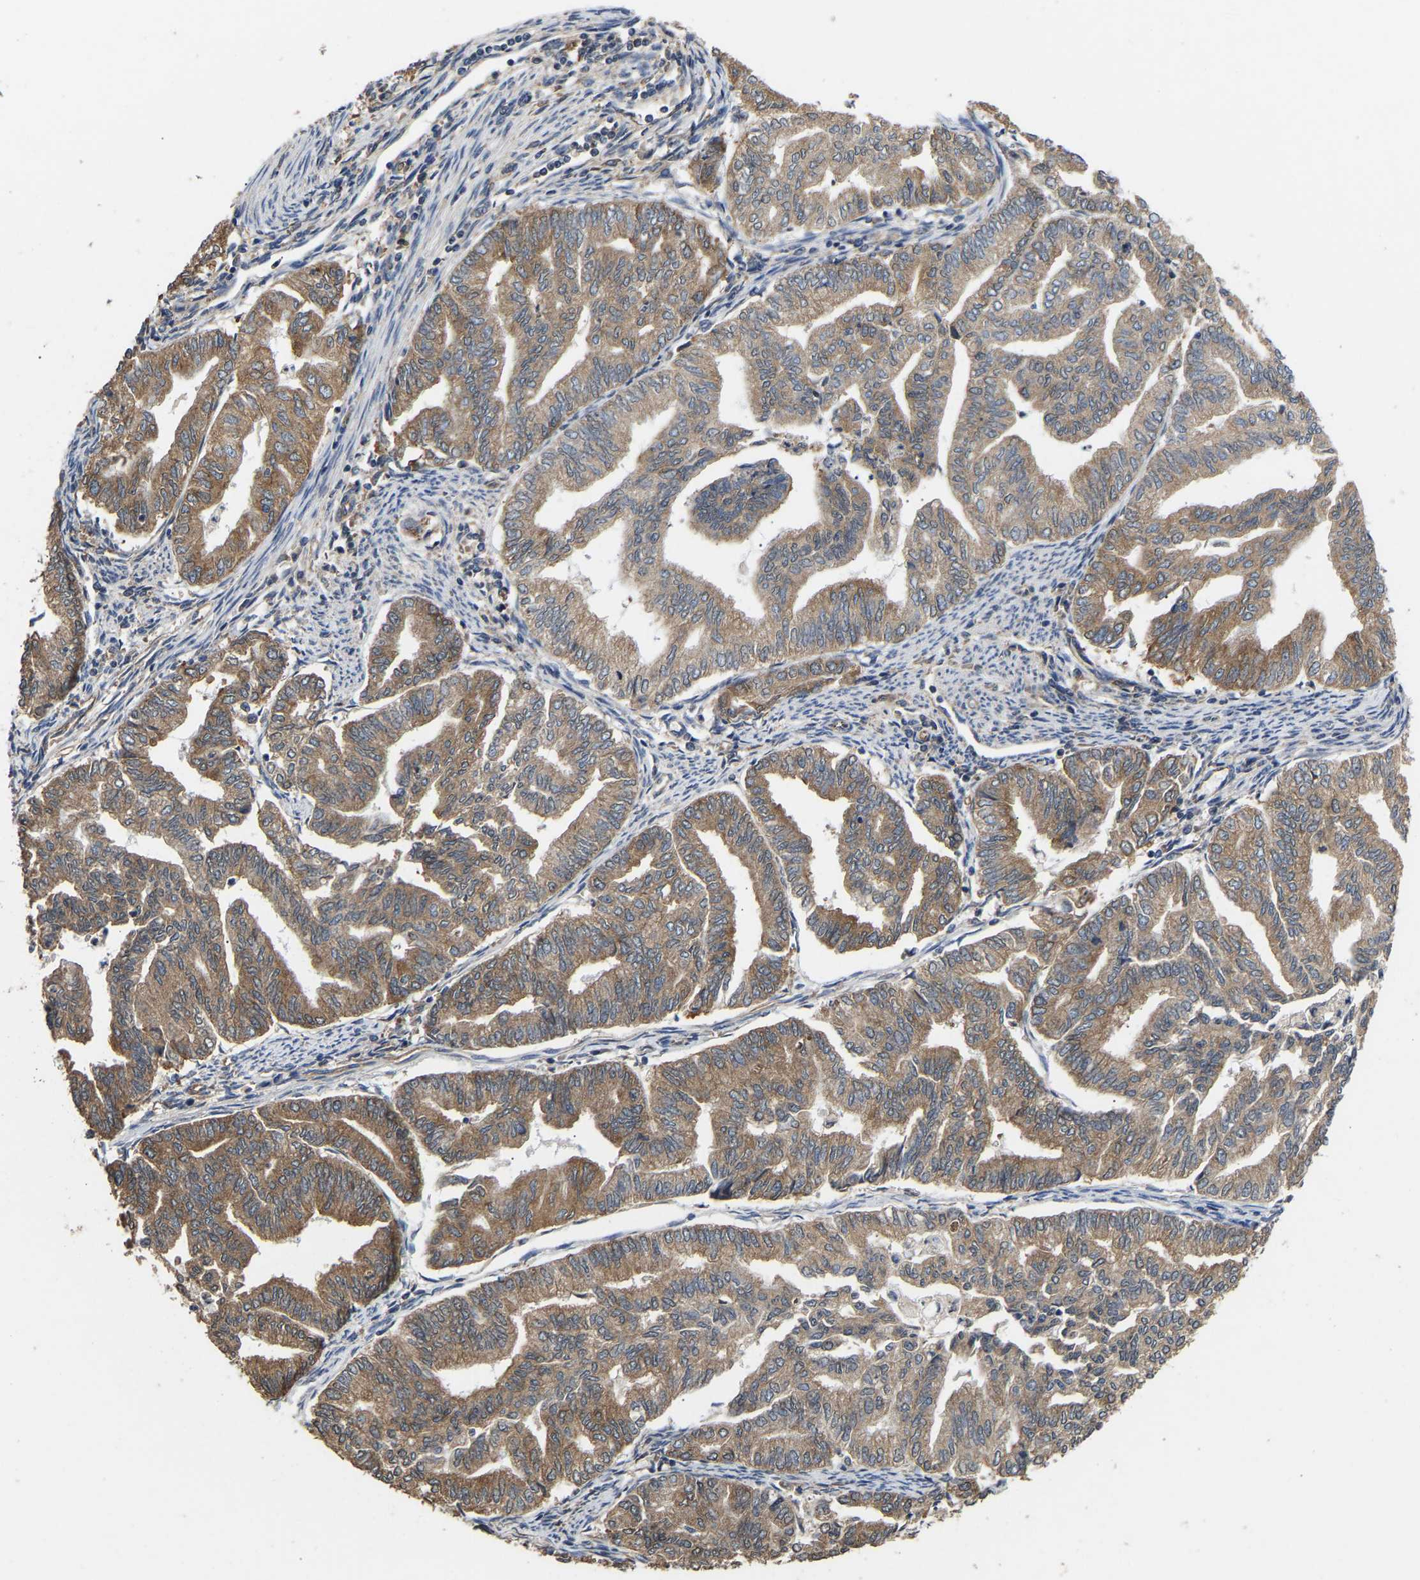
{"staining": {"intensity": "moderate", "quantity": ">75%", "location": "cytoplasmic/membranous"}, "tissue": "endometrial cancer", "cell_type": "Tumor cells", "image_type": "cancer", "snomed": [{"axis": "morphology", "description": "Adenocarcinoma, NOS"}, {"axis": "topography", "description": "Endometrium"}], "caption": "Approximately >75% of tumor cells in endometrial cancer (adenocarcinoma) exhibit moderate cytoplasmic/membranous protein positivity as visualized by brown immunohistochemical staining.", "gene": "AIMP2", "patient": {"sex": "female", "age": 79}}